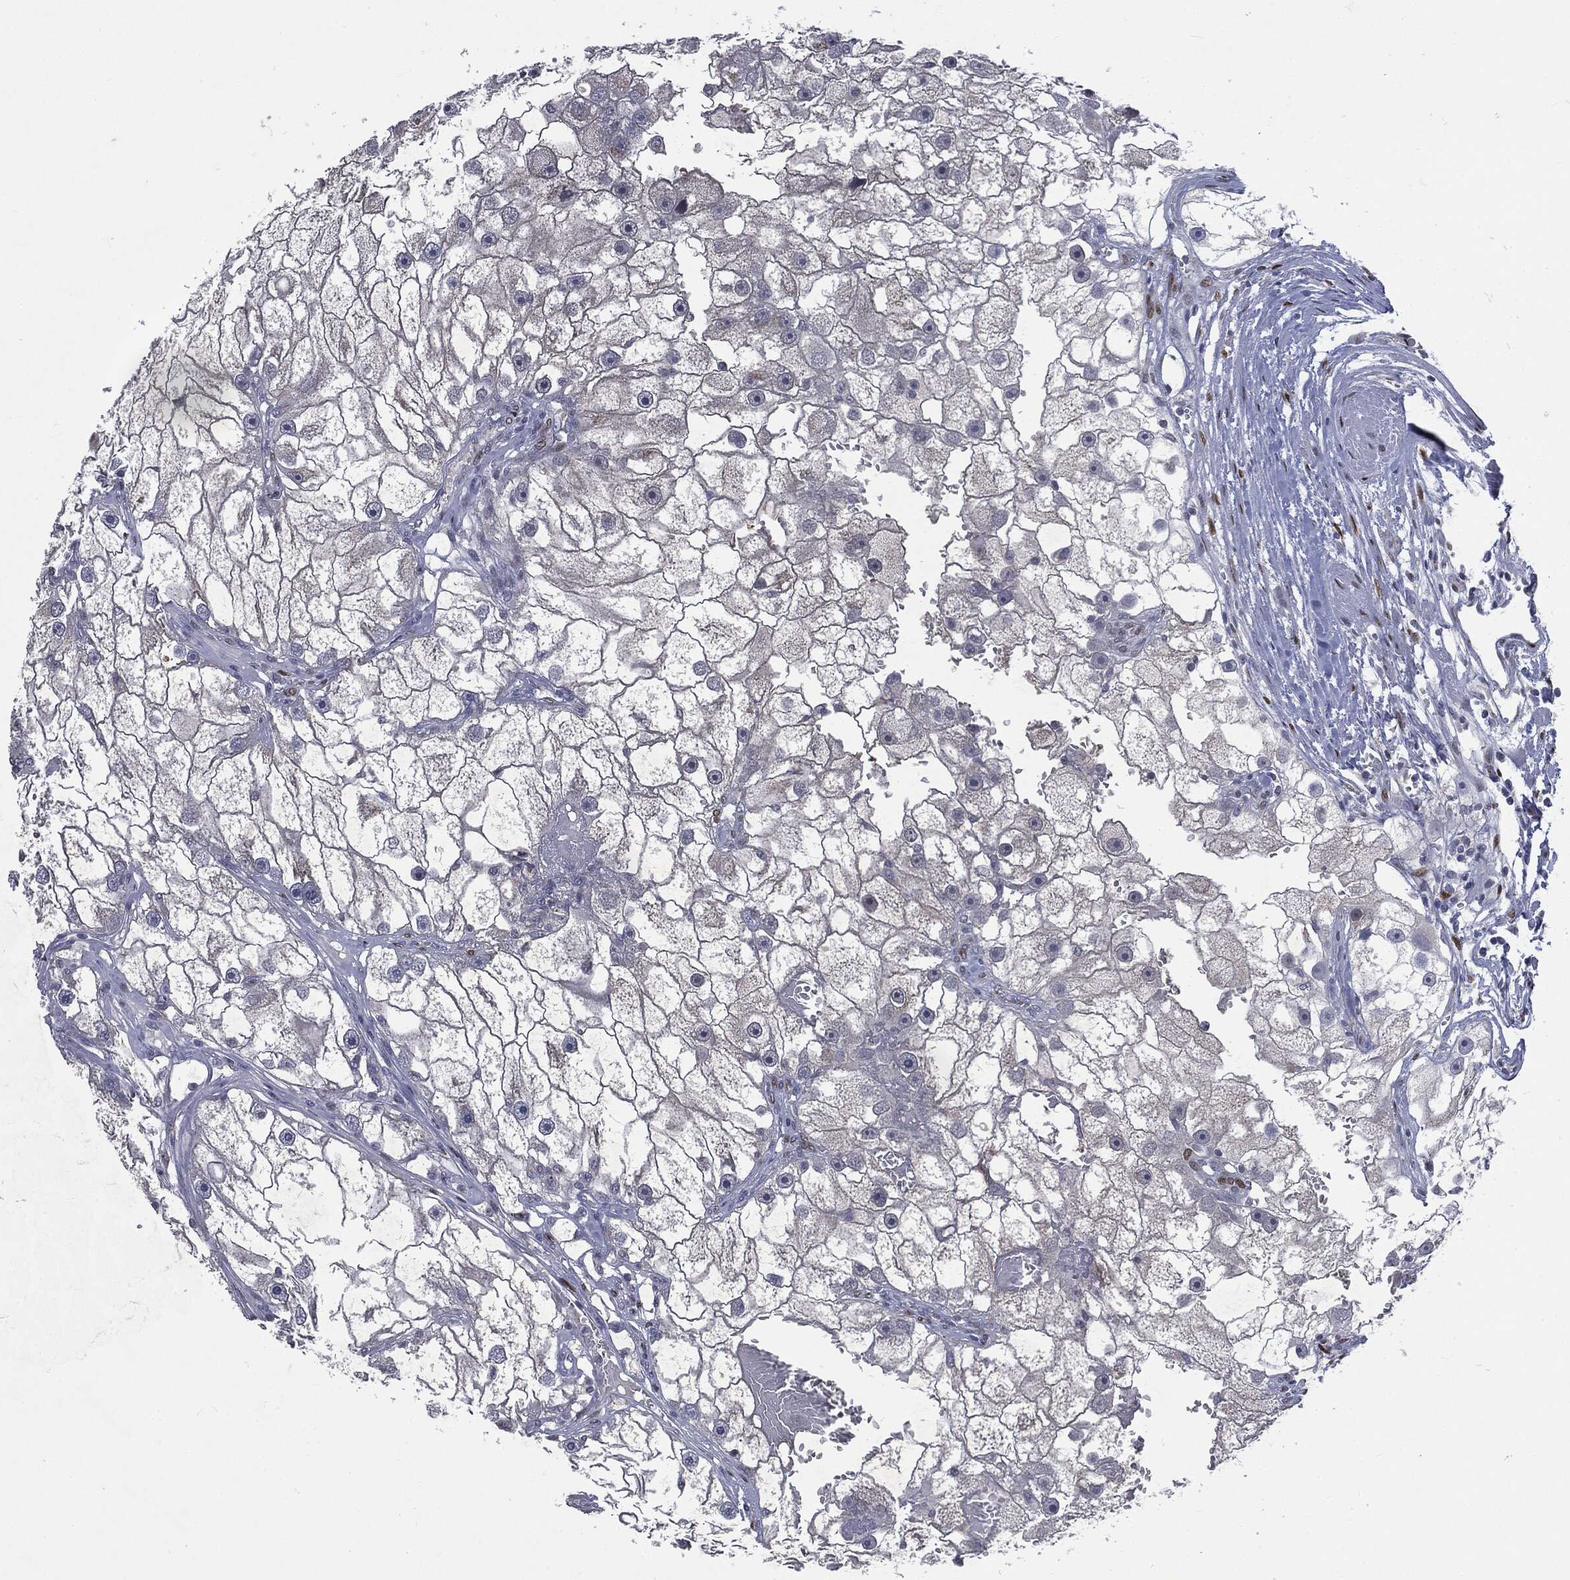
{"staining": {"intensity": "negative", "quantity": "none", "location": "none"}, "tissue": "renal cancer", "cell_type": "Tumor cells", "image_type": "cancer", "snomed": [{"axis": "morphology", "description": "Adenocarcinoma, NOS"}, {"axis": "topography", "description": "Kidney"}], "caption": "Immunohistochemistry (IHC) micrograph of neoplastic tissue: adenocarcinoma (renal) stained with DAB shows no significant protein staining in tumor cells. The staining is performed using DAB (3,3'-diaminobenzidine) brown chromogen with nuclei counter-stained in using hematoxylin.", "gene": "CASD1", "patient": {"sex": "male", "age": 63}}